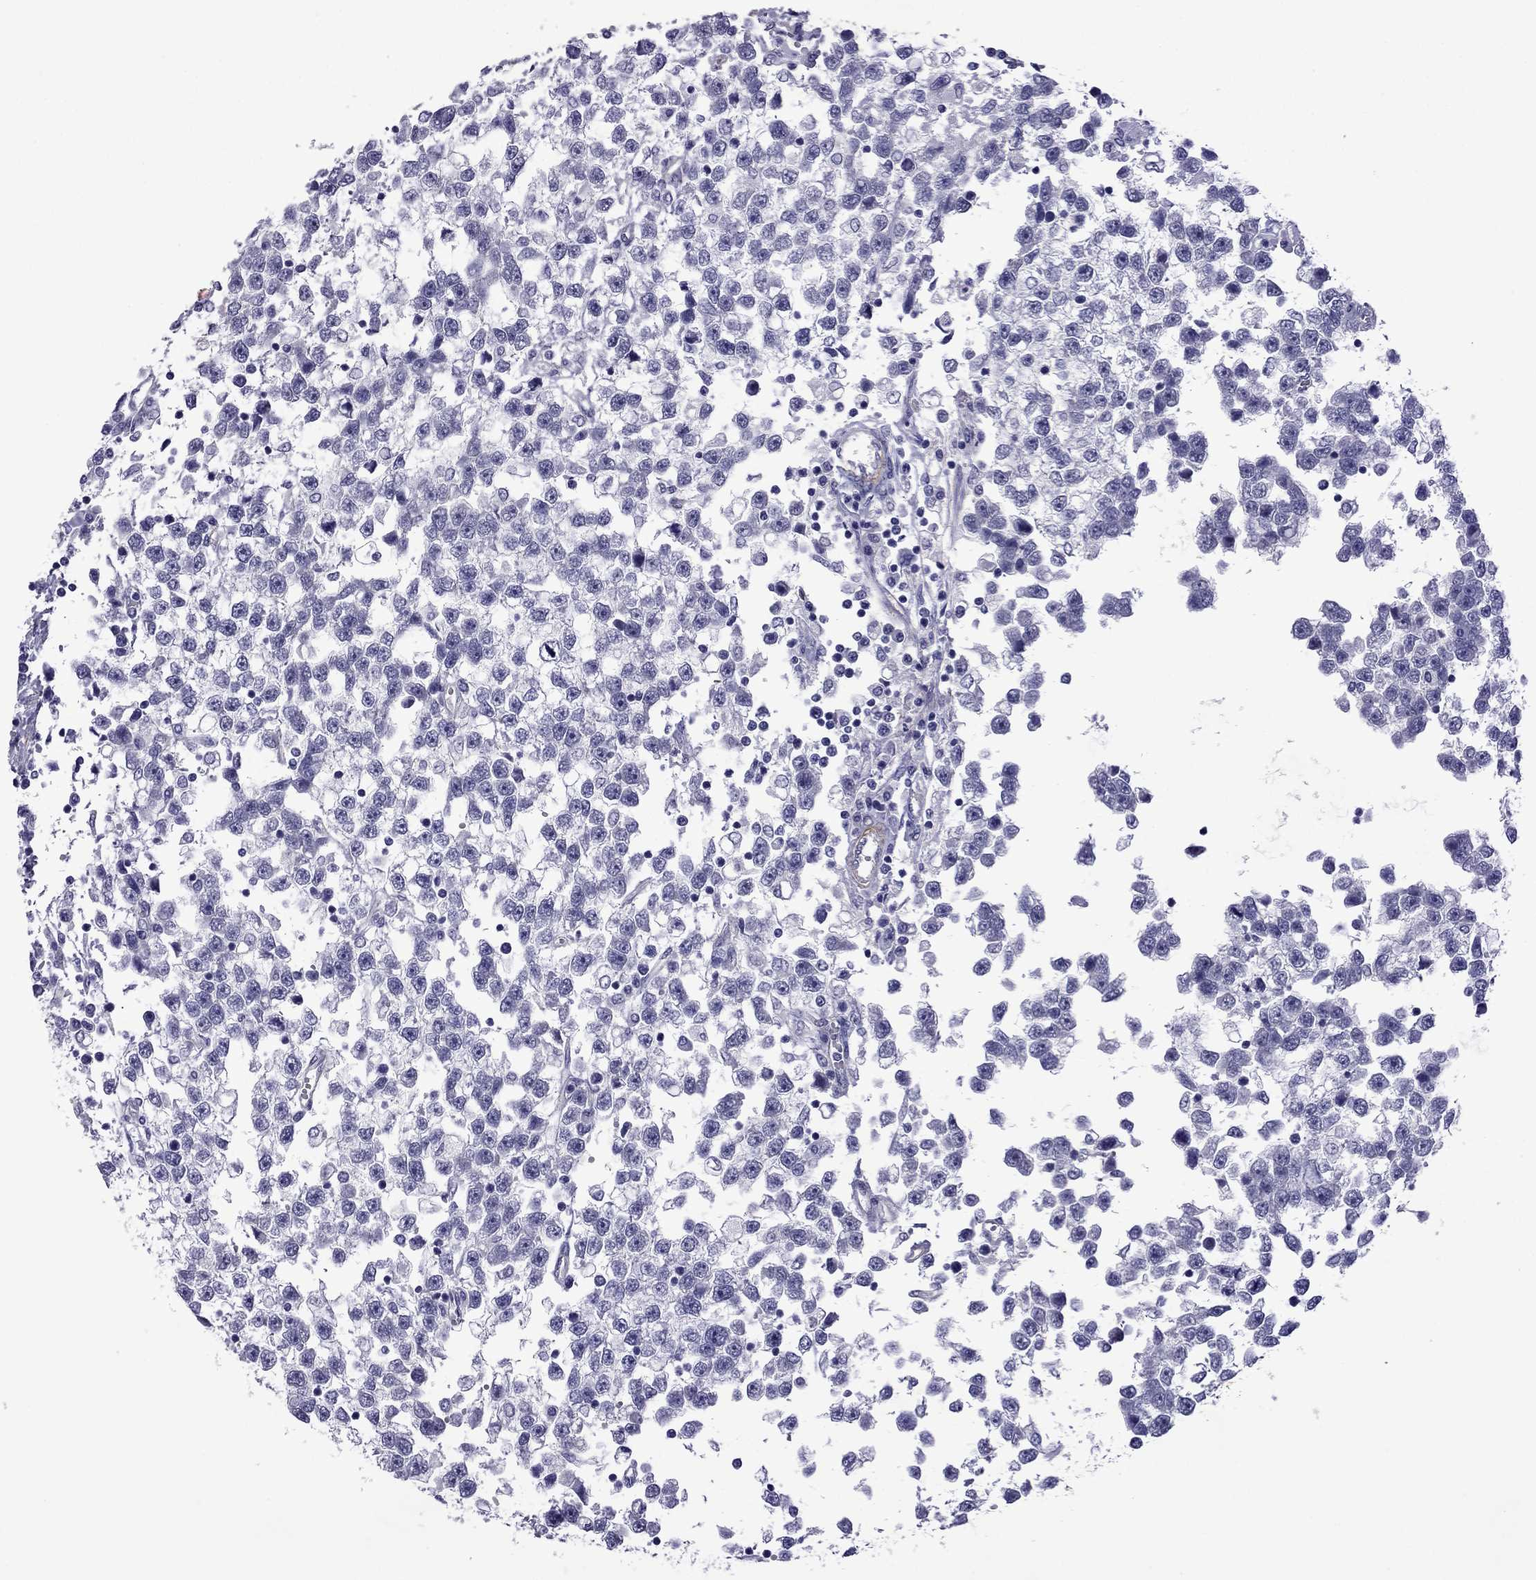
{"staining": {"intensity": "negative", "quantity": "none", "location": "none"}, "tissue": "testis cancer", "cell_type": "Tumor cells", "image_type": "cancer", "snomed": [{"axis": "morphology", "description": "Seminoma, NOS"}, {"axis": "topography", "description": "Testis"}], "caption": "Protein analysis of testis cancer (seminoma) exhibits no significant expression in tumor cells.", "gene": "CHRNA5", "patient": {"sex": "male", "age": 34}}